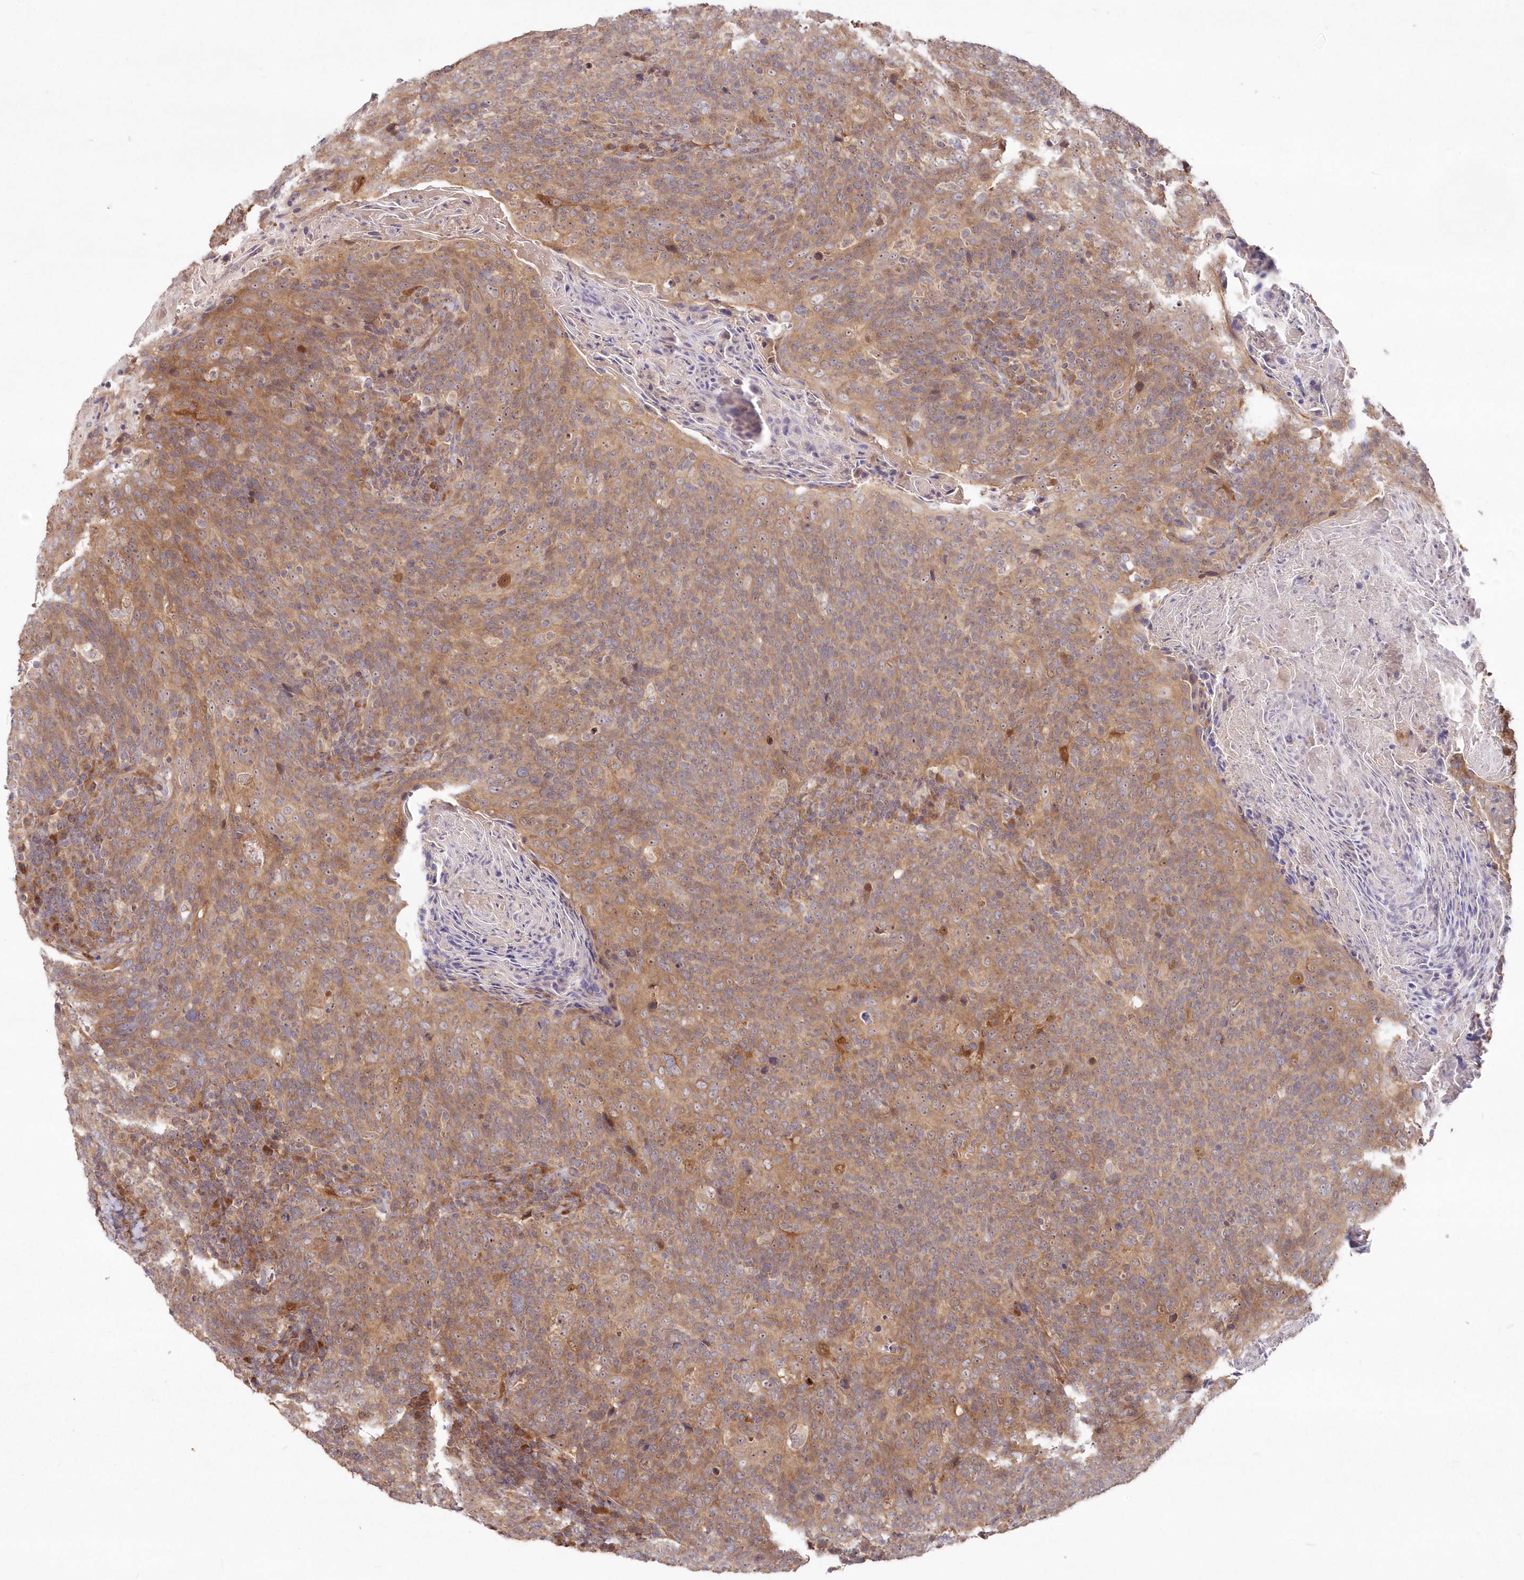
{"staining": {"intensity": "moderate", "quantity": ">75%", "location": "cytoplasmic/membranous,nuclear"}, "tissue": "head and neck cancer", "cell_type": "Tumor cells", "image_type": "cancer", "snomed": [{"axis": "morphology", "description": "Squamous cell carcinoma, NOS"}, {"axis": "morphology", "description": "Squamous cell carcinoma, metastatic, NOS"}, {"axis": "topography", "description": "Lymph node"}, {"axis": "topography", "description": "Head-Neck"}], "caption": "The histopathology image displays staining of head and neck cancer (metastatic squamous cell carcinoma), revealing moderate cytoplasmic/membranous and nuclear protein positivity (brown color) within tumor cells. (IHC, brightfield microscopy, high magnification).", "gene": "TBCA", "patient": {"sex": "male", "age": 62}}